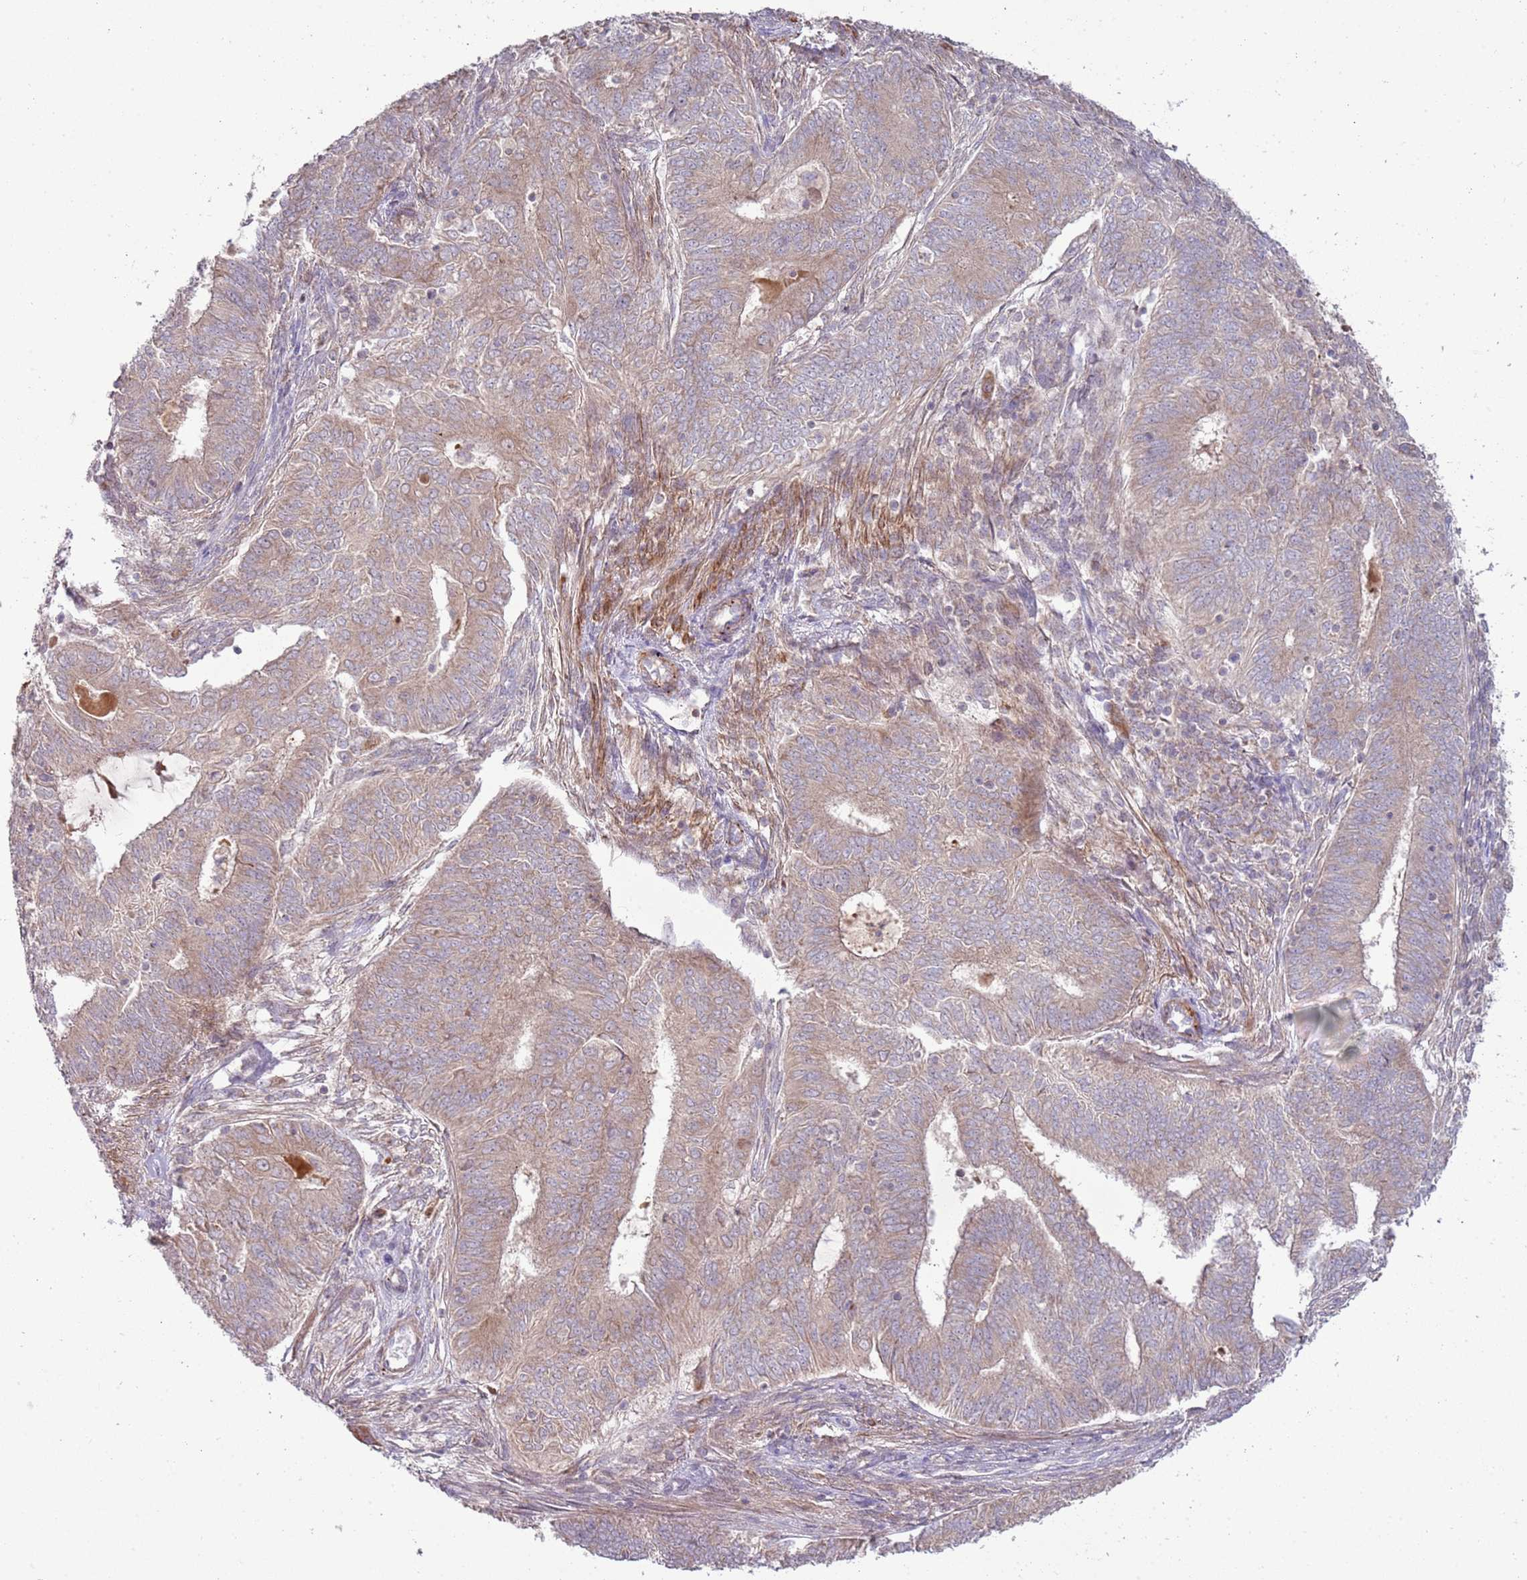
{"staining": {"intensity": "moderate", "quantity": ">75%", "location": "cytoplasmic/membranous"}, "tissue": "endometrial cancer", "cell_type": "Tumor cells", "image_type": "cancer", "snomed": [{"axis": "morphology", "description": "Adenocarcinoma, NOS"}, {"axis": "topography", "description": "Endometrium"}], "caption": "DAB immunohistochemical staining of human endometrial adenocarcinoma demonstrates moderate cytoplasmic/membranous protein positivity in about >75% of tumor cells. (brown staining indicates protein expression, while blue staining denotes nuclei).", "gene": "DTD2", "patient": {"sex": "female", "age": 62}}